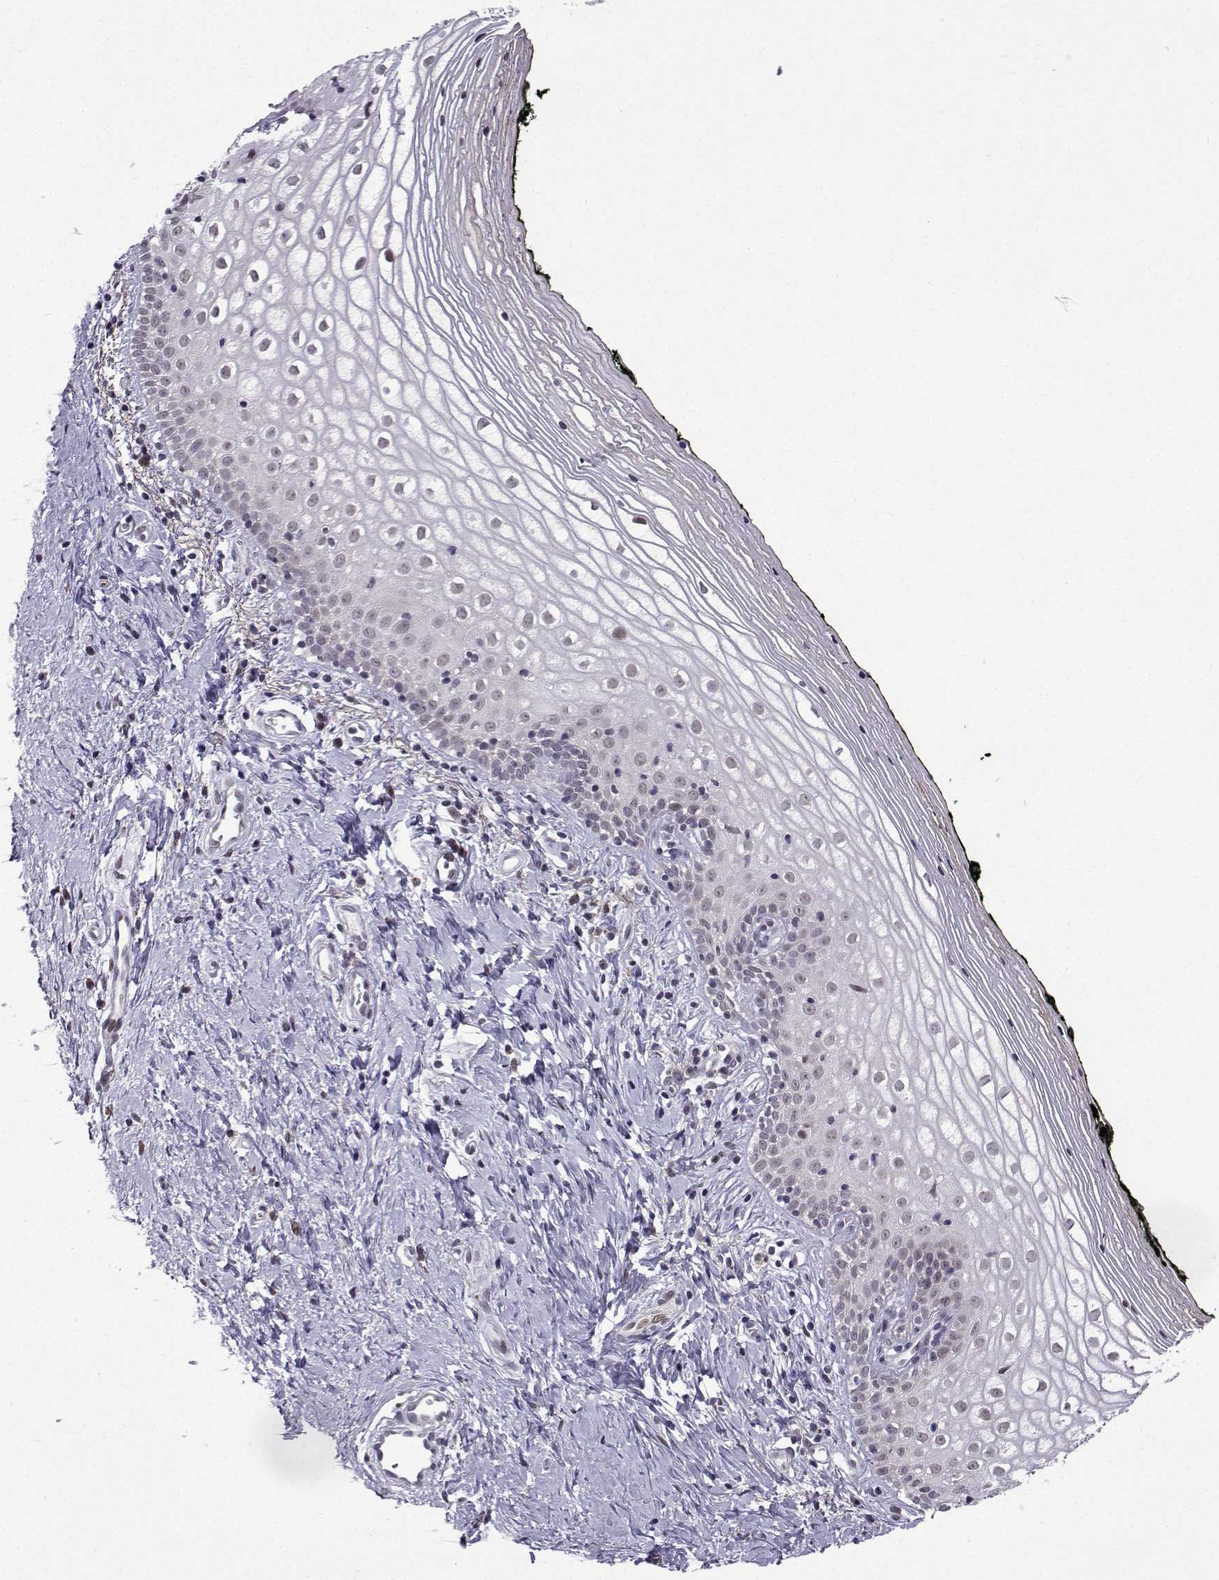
{"staining": {"intensity": "moderate", "quantity": "<25%", "location": "nuclear"}, "tissue": "vagina", "cell_type": "Squamous epithelial cells", "image_type": "normal", "snomed": [{"axis": "morphology", "description": "Normal tissue, NOS"}, {"axis": "topography", "description": "Vagina"}], "caption": "Vagina stained with immunohistochemistry (IHC) reveals moderate nuclear staining in about <25% of squamous epithelial cells. Immunohistochemistry (ihc) stains the protein of interest in brown and the nuclei are stained blue.", "gene": "FGF3", "patient": {"sex": "female", "age": 47}}